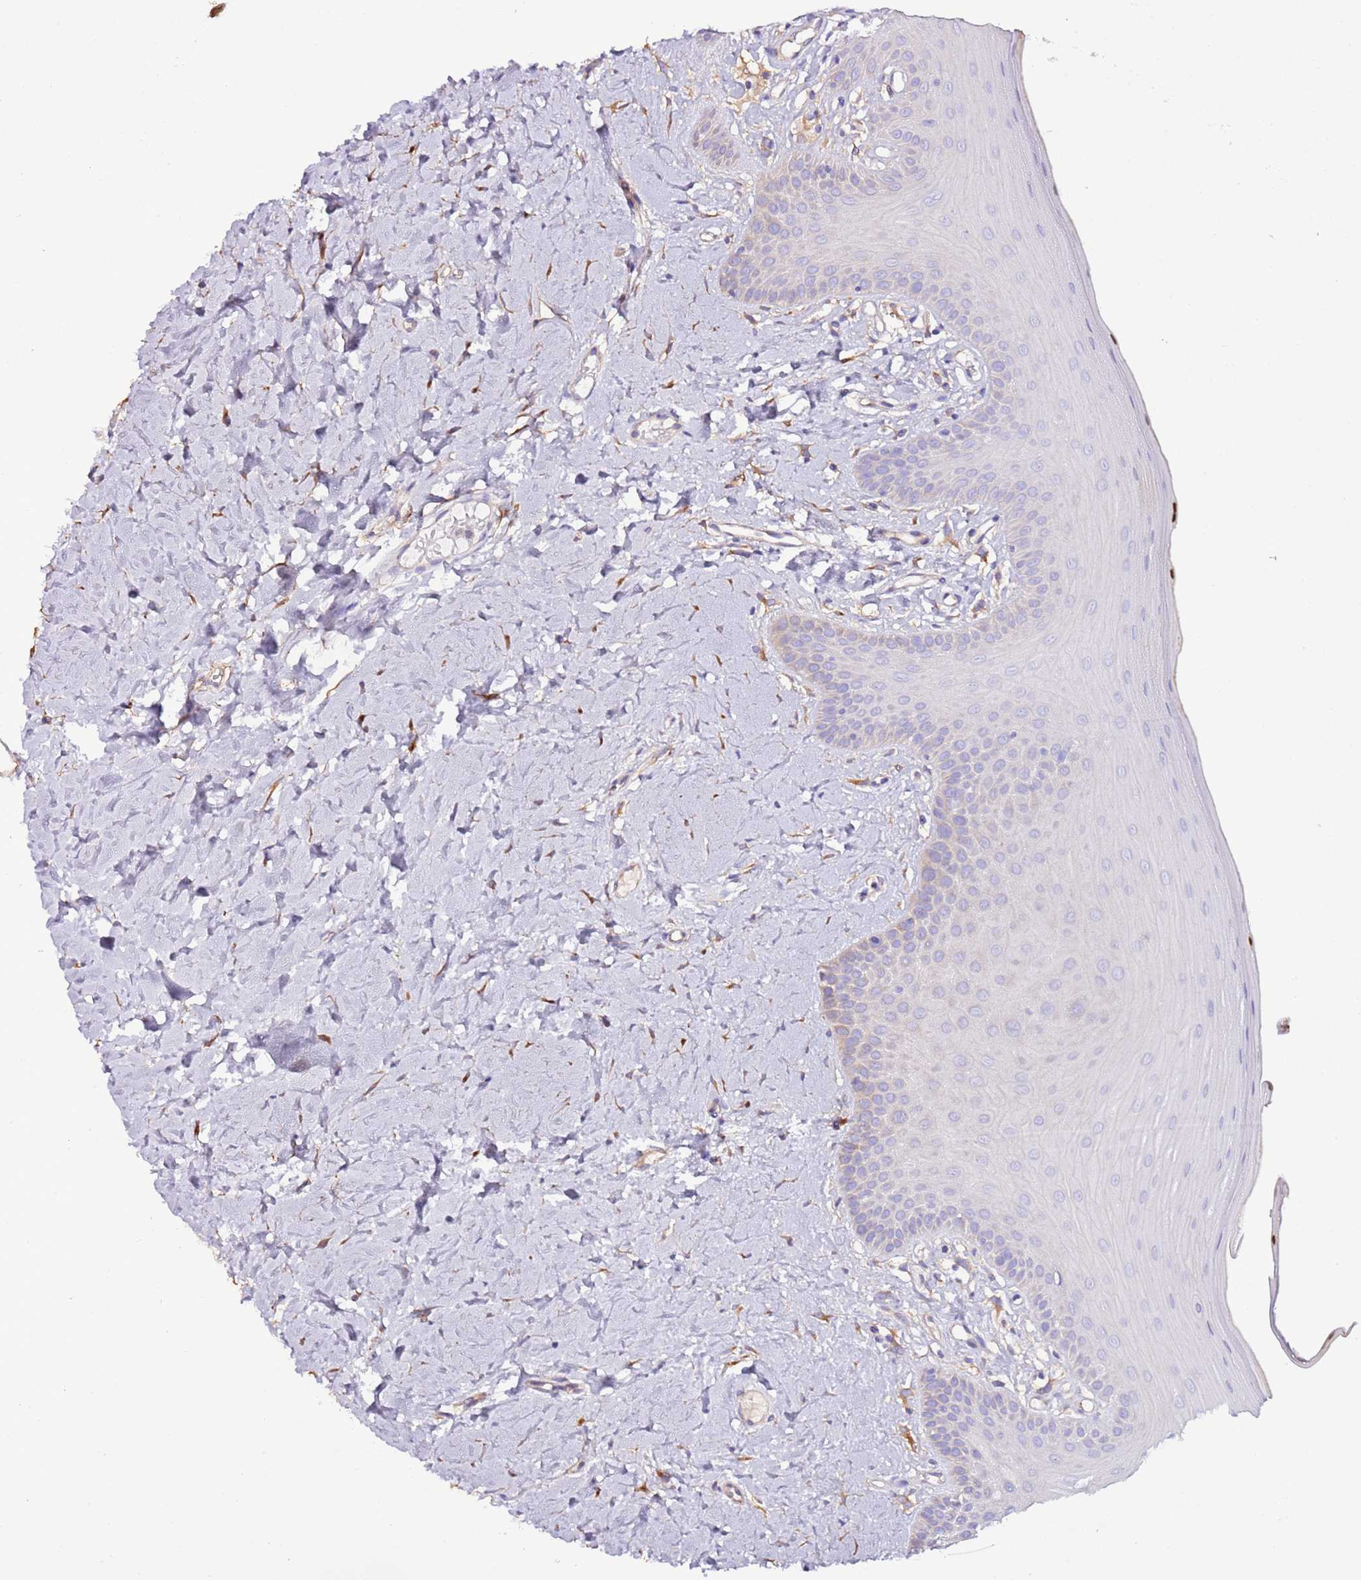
{"staining": {"intensity": "negative", "quantity": "none", "location": "none"}, "tissue": "oral mucosa", "cell_type": "Squamous epithelial cells", "image_type": "normal", "snomed": [{"axis": "morphology", "description": "Normal tissue, NOS"}, {"axis": "topography", "description": "Oral tissue"}], "caption": "IHC of unremarkable oral mucosa shows no expression in squamous epithelial cells.", "gene": "FAM174C", "patient": {"sex": "male", "age": 74}}